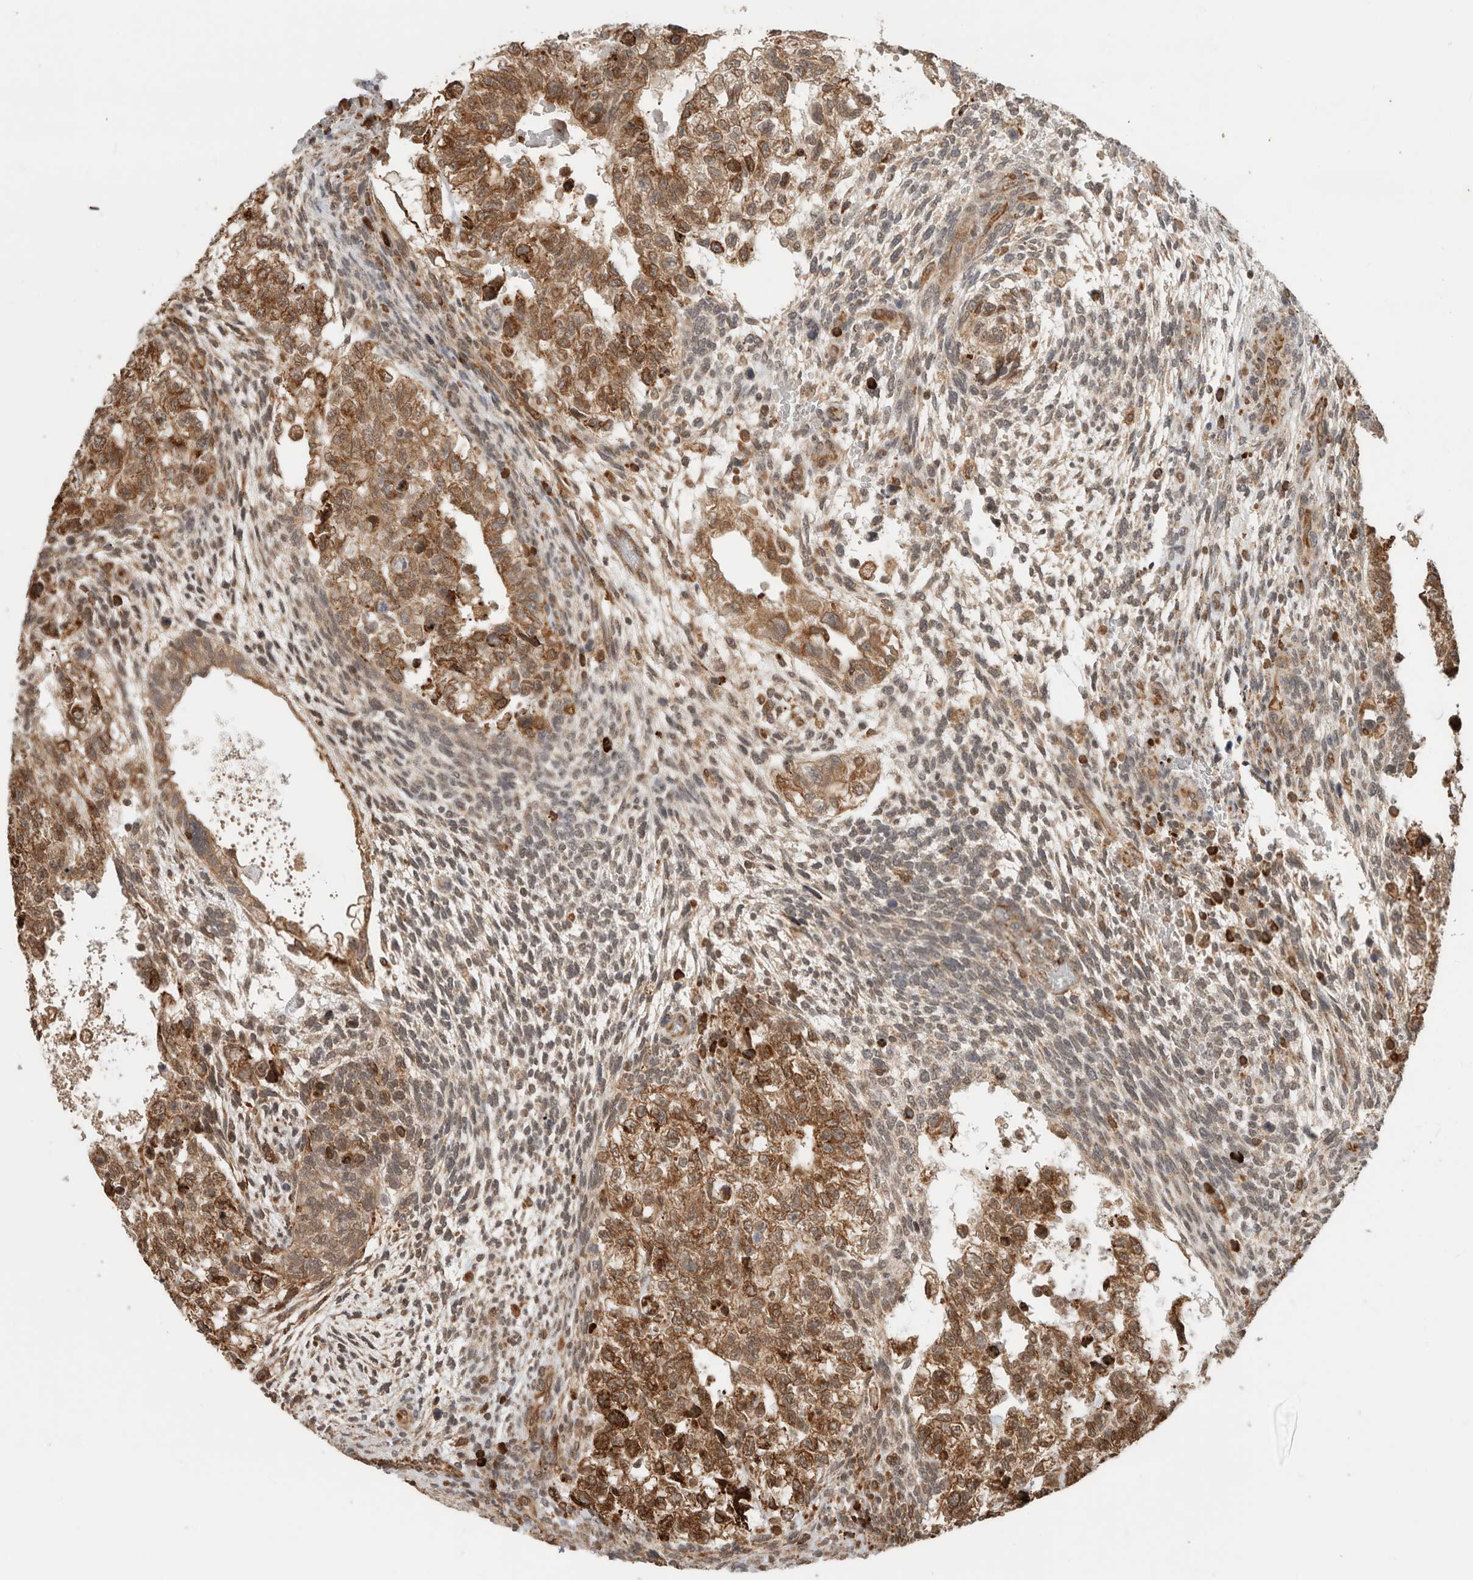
{"staining": {"intensity": "moderate", "quantity": ">75%", "location": "cytoplasmic/membranous"}, "tissue": "testis cancer", "cell_type": "Tumor cells", "image_type": "cancer", "snomed": [{"axis": "morphology", "description": "Carcinoma, Embryonal, NOS"}, {"axis": "topography", "description": "Testis"}], "caption": "Immunohistochemistry staining of testis cancer (embryonal carcinoma), which exhibits medium levels of moderate cytoplasmic/membranous expression in about >75% of tumor cells indicating moderate cytoplasmic/membranous protein staining. The staining was performed using DAB (brown) for protein detection and nuclei were counterstained in hematoxylin (blue).", "gene": "MS4A7", "patient": {"sex": "male", "age": 36}}